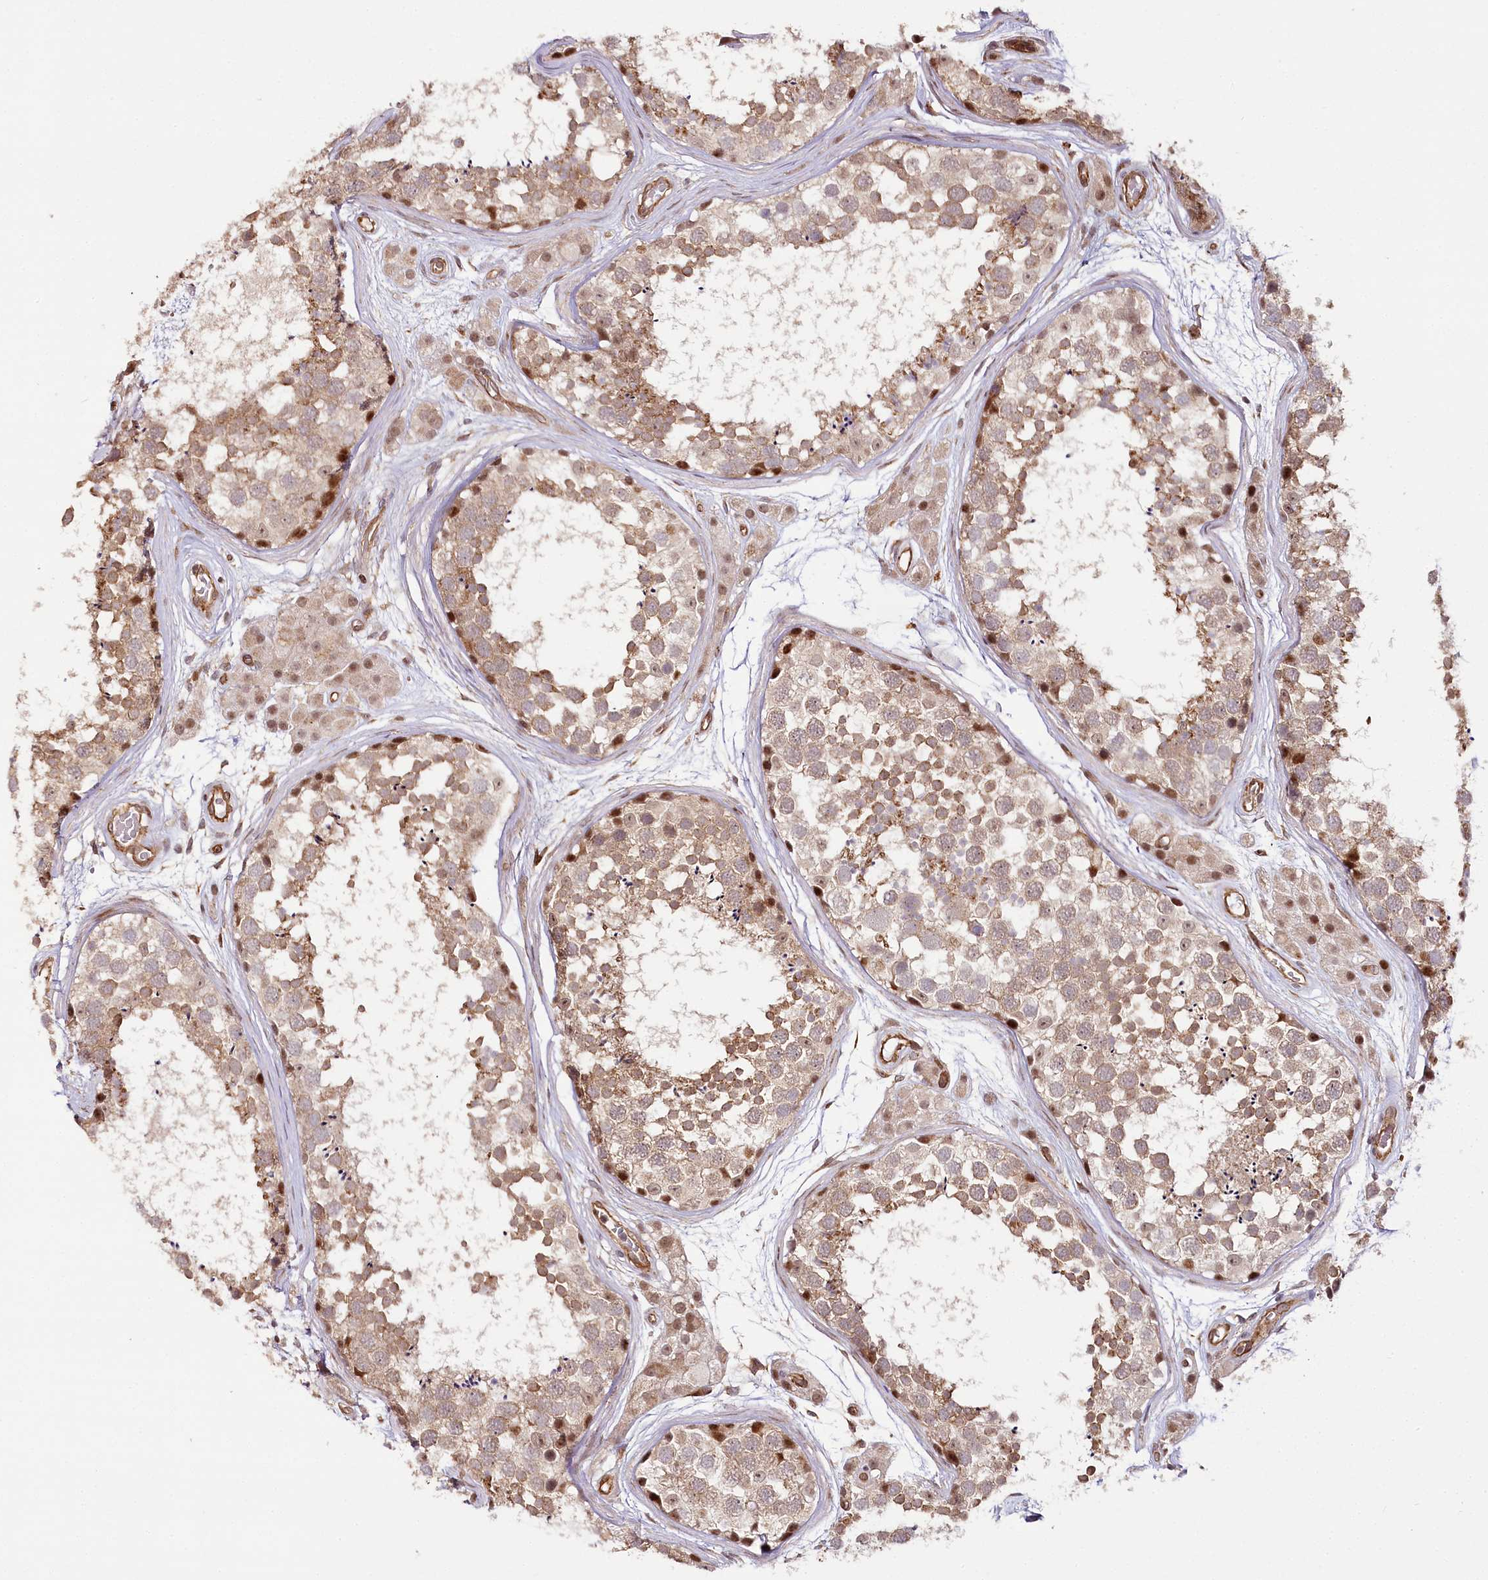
{"staining": {"intensity": "moderate", "quantity": "25%-75%", "location": "cytoplasmic/membranous,nuclear"}, "tissue": "testis", "cell_type": "Cells in seminiferous ducts", "image_type": "normal", "snomed": [{"axis": "morphology", "description": "Normal tissue, NOS"}, {"axis": "topography", "description": "Testis"}], "caption": "Protein expression analysis of unremarkable testis displays moderate cytoplasmic/membranous,nuclear staining in approximately 25%-75% of cells in seminiferous ducts.", "gene": "COPG1", "patient": {"sex": "male", "age": 56}}